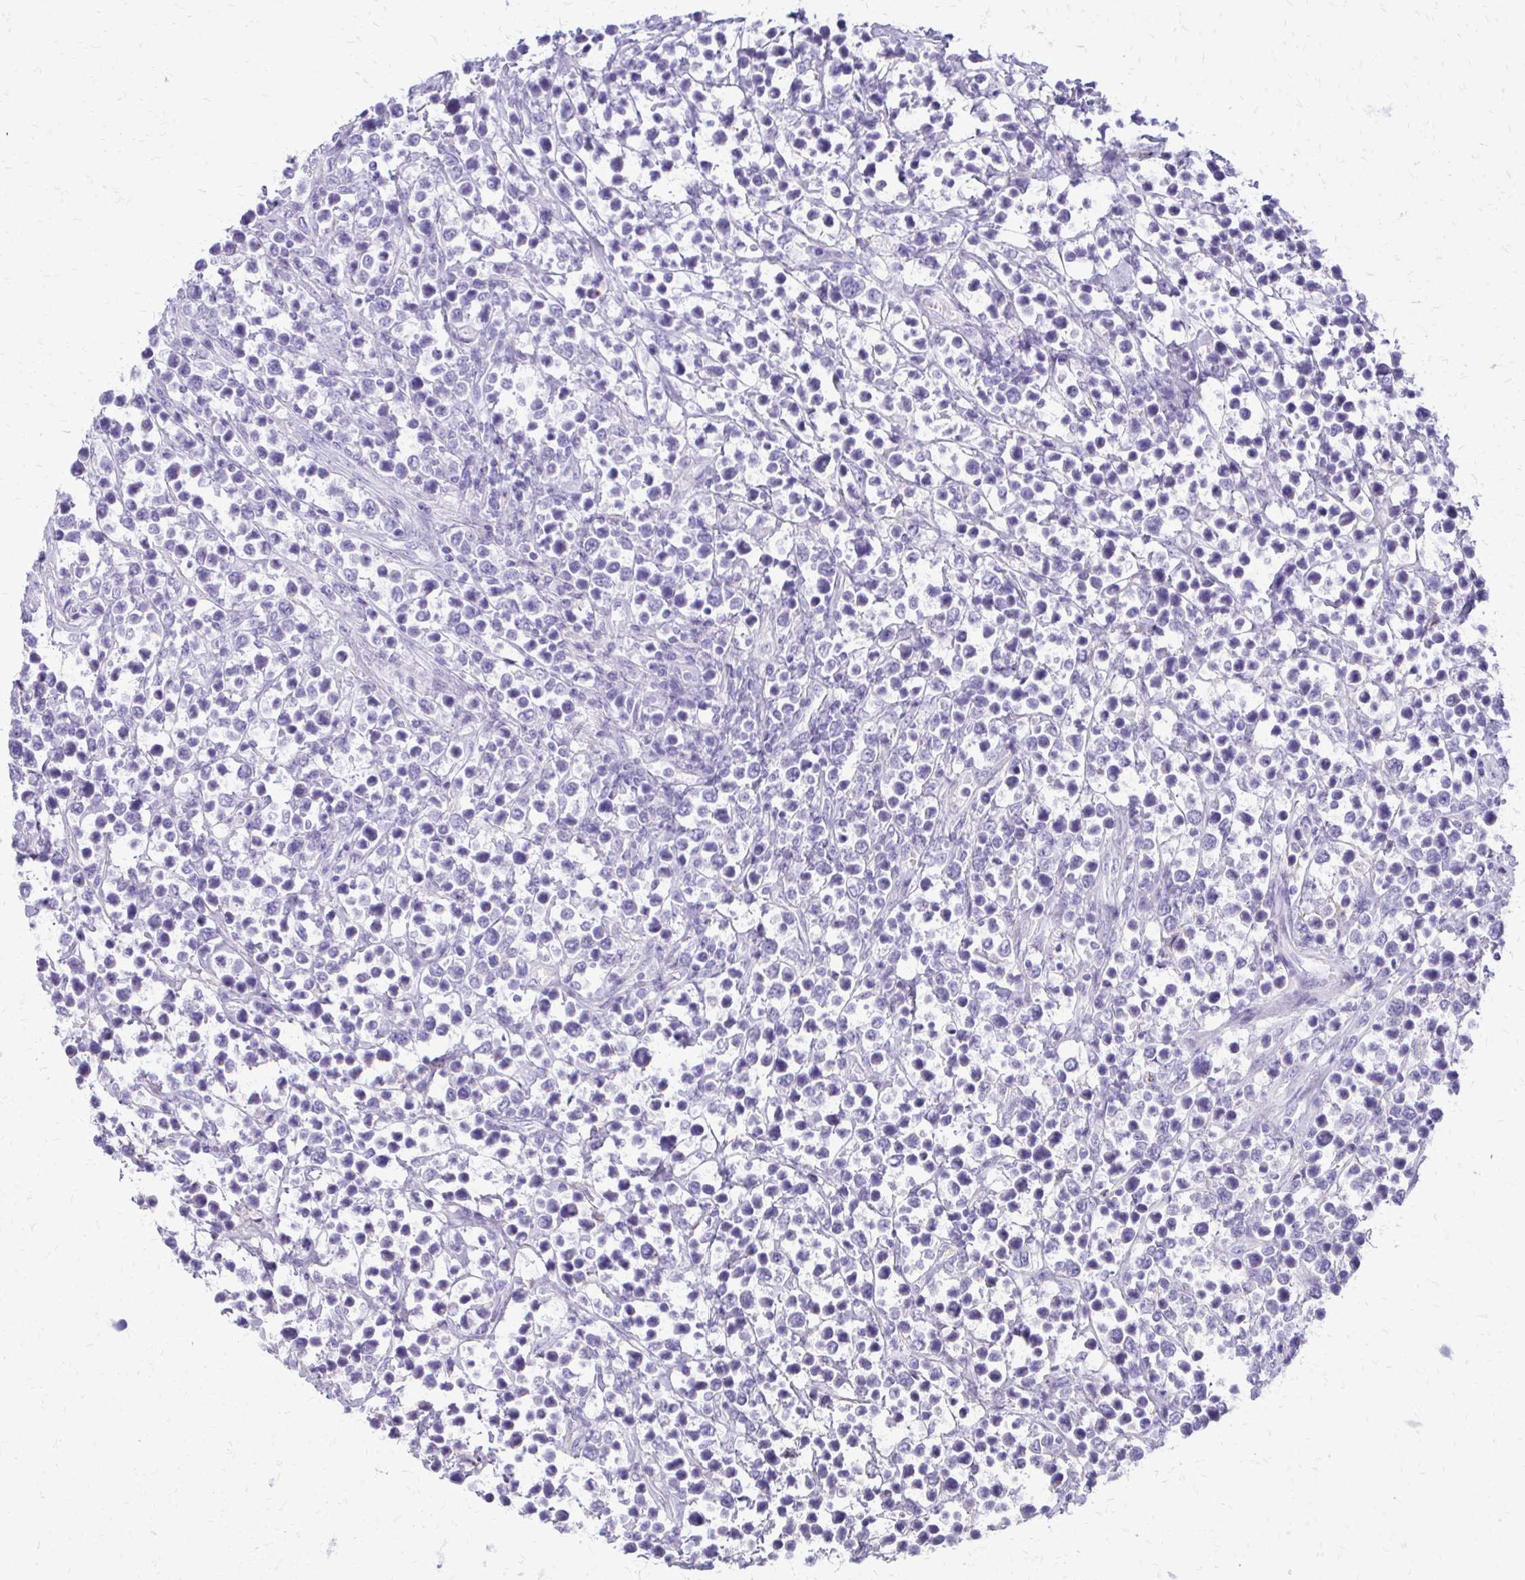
{"staining": {"intensity": "negative", "quantity": "none", "location": "none"}, "tissue": "lymphoma", "cell_type": "Tumor cells", "image_type": "cancer", "snomed": [{"axis": "morphology", "description": "Malignant lymphoma, non-Hodgkin's type, High grade"}, {"axis": "topography", "description": "Soft tissue"}], "caption": "Tumor cells are negative for protein expression in human lymphoma.", "gene": "SIGLEC11", "patient": {"sex": "female", "age": 56}}